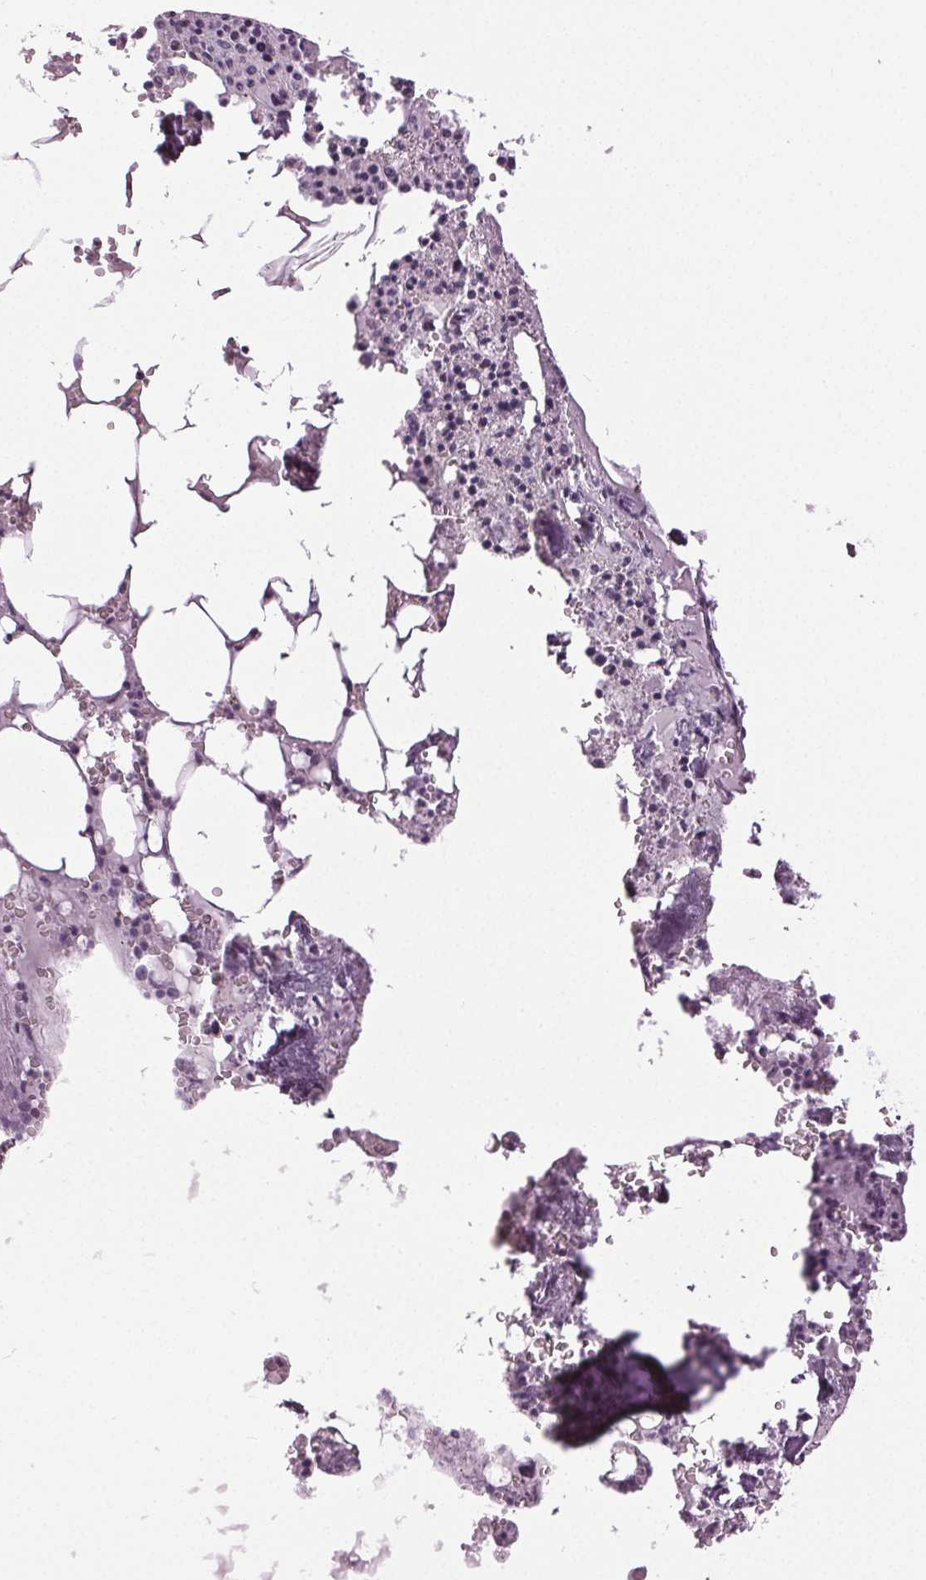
{"staining": {"intensity": "moderate", "quantity": "<25%", "location": "cytoplasmic/membranous"}, "tissue": "bone marrow", "cell_type": "Hematopoietic cells", "image_type": "normal", "snomed": [{"axis": "morphology", "description": "Normal tissue, NOS"}, {"axis": "topography", "description": "Bone marrow"}], "caption": "A histopathology image showing moderate cytoplasmic/membranous positivity in approximately <25% of hematopoietic cells in benign bone marrow, as visualized by brown immunohistochemical staining.", "gene": "DNAH12", "patient": {"sex": "male", "age": 54}}